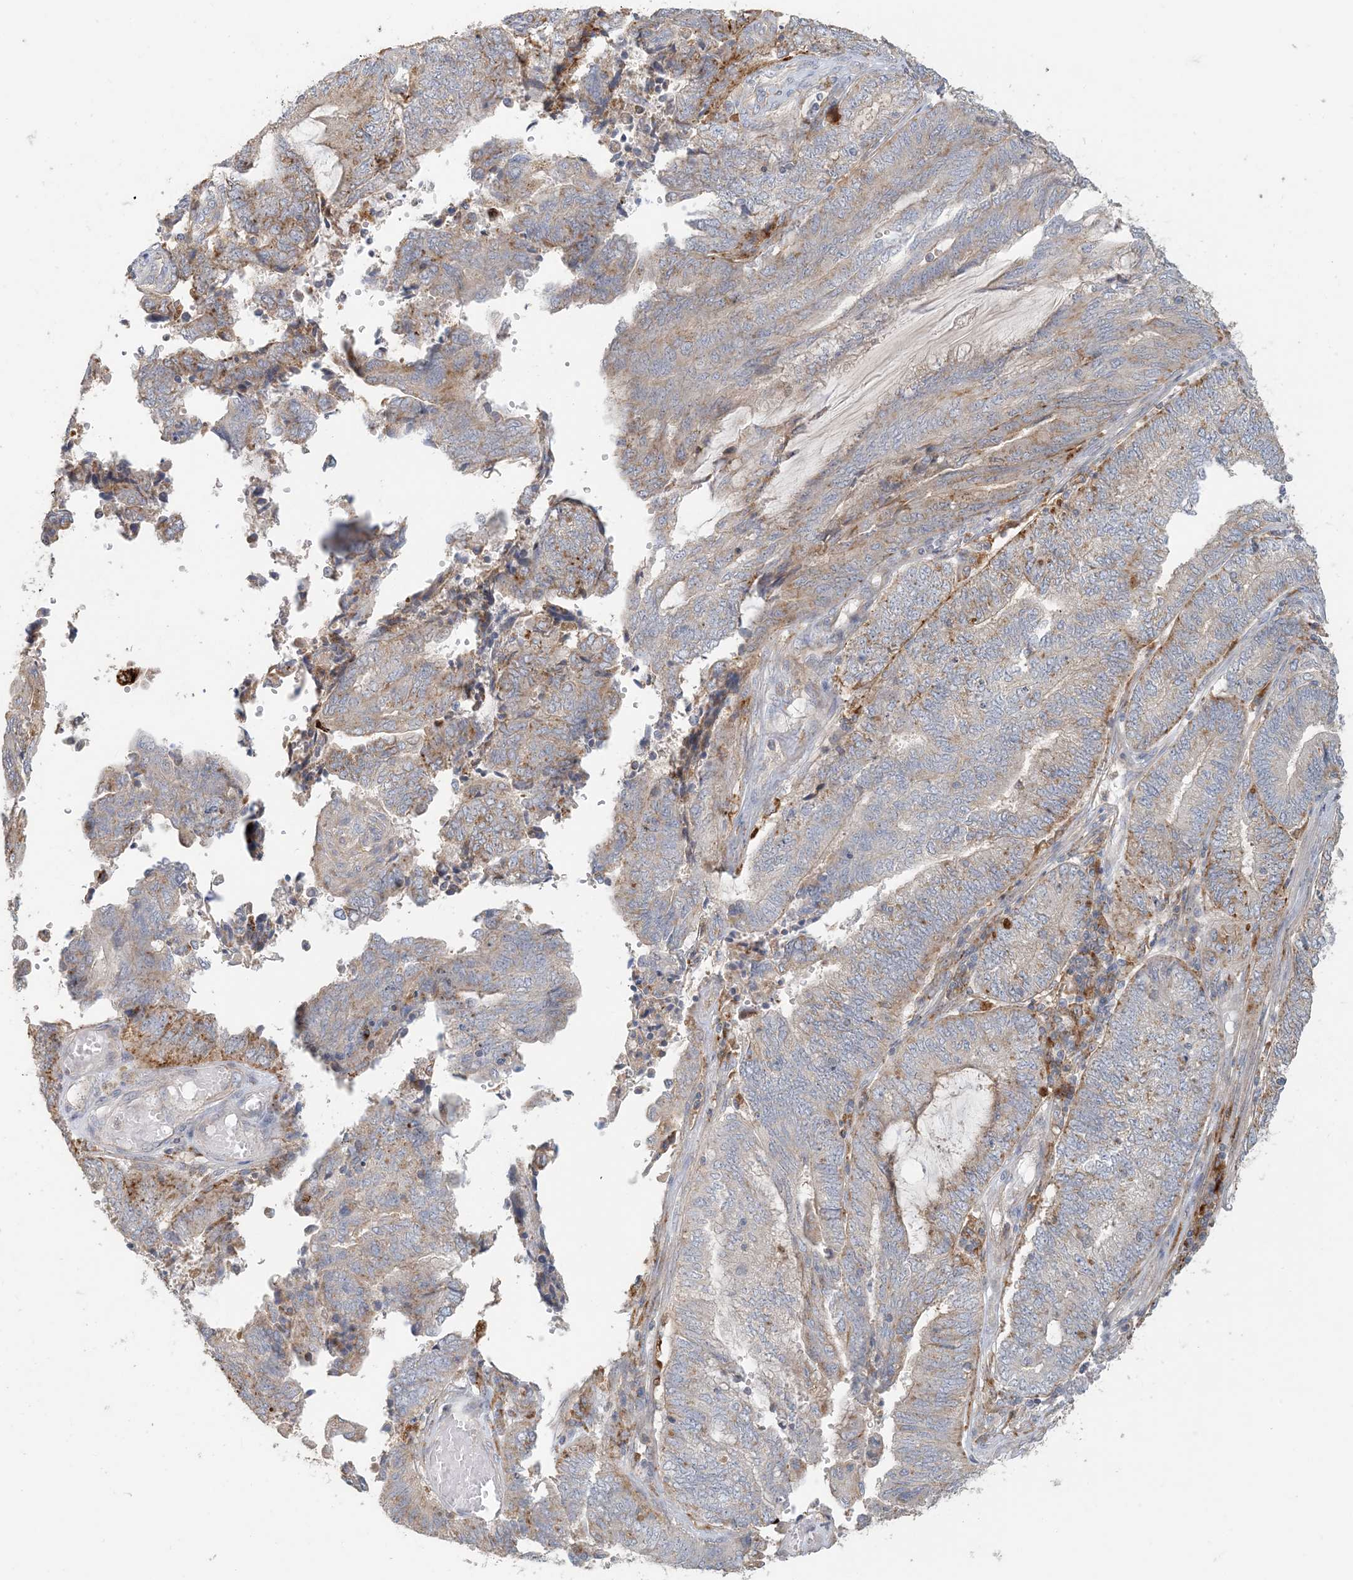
{"staining": {"intensity": "moderate", "quantity": "25%-75%", "location": "cytoplasmic/membranous"}, "tissue": "endometrial cancer", "cell_type": "Tumor cells", "image_type": "cancer", "snomed": [{"axis": "morphology", "description": "Adenocarcinoma, NOS"}, {"axis": "topography", "description": "Uterus"}, {"axis": "topography", "description": "Endometrium"}], "caption": "Immunohistochemistry photomicrograph of endometrial adenocarcinoma stained for a protein (brown), which exhibits medium levels of moderate cytoplasmic/membranous staining in about 25%-75% of tumor cells.", "gene": "SPPL2A", "patient": {"sex": "female", "age": 70}}